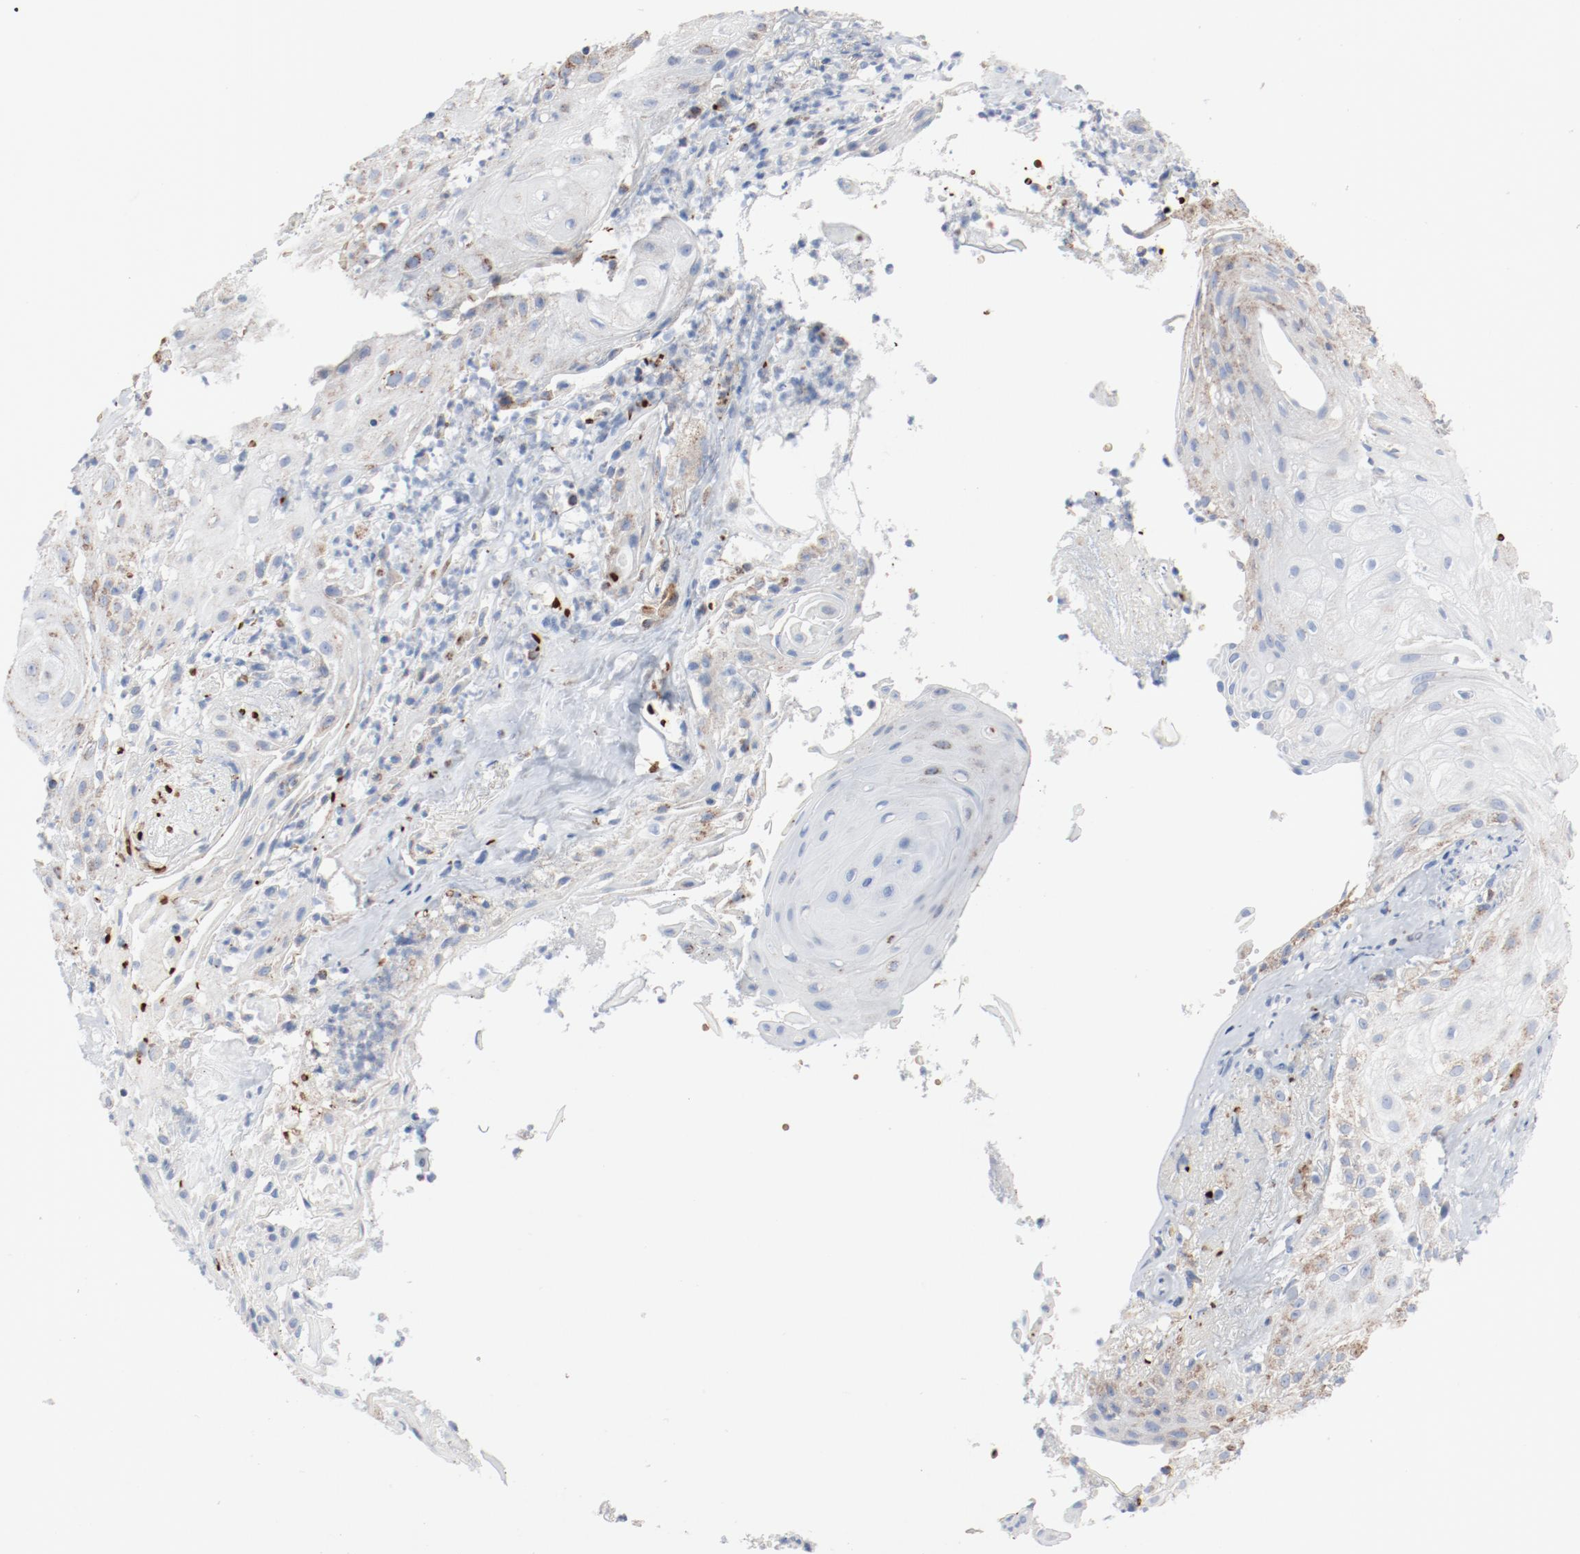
{"staining": {"intensity": "weak", "quantity": "25%-75%", "location": "cytoplasmic/membranous"}, "tissue": "skin cancer", "cell_type": "Tumor cells", "image_type": "cancer", "snomed": [{"axis": "morphology", "description": "Squamous cell carcinoma, NOS"}, {"axis": "topography", "description": "Skin"}], "caption": "Tumor cells show low levels of weak cytoplasmic/membranous expression in approximately 25%-75% of cells in skin cancer (squamous cell carcinoma). The staining was performed using DAB (3,3'-diaminobenzidine) to visualize the protein expression in brown, while the nuclei were stained in blue with hematoxylin (Magnification: 20x).", "gene": "NDUFB8", "patient": {"sex": "male", "age": 65}}